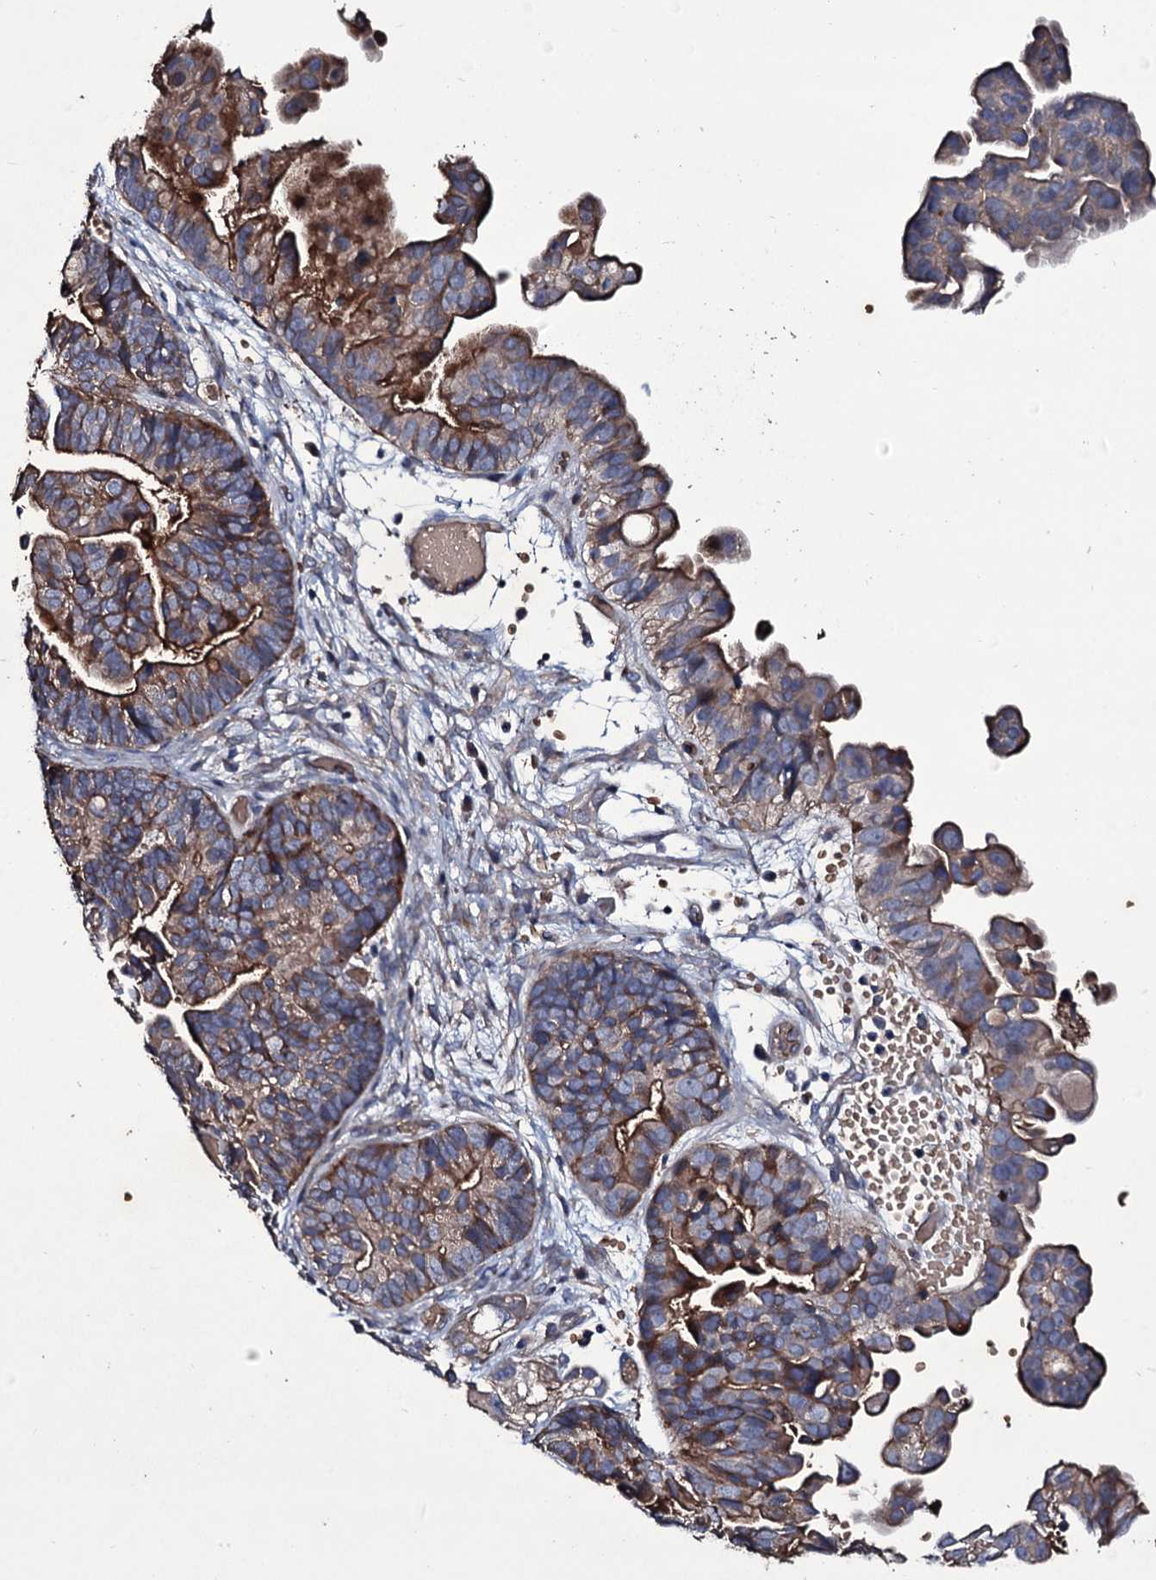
{"staining": {"intensity": "moderate", "quantity": "25%-75%", "location": "cytoplasmic/membranous"}, "tissue": "ovarian cancer", "cell_type": "Tumor cells", "image_type": "cancer", "snomed": [{"axis": "morphology", "description": "Cystadenocarcinoma, serous, NOS"}, {"axis": "topography", "description": "Ovary"}], "caption": "A histopathology image of serous cystadenocarcinoma (ovarian) stained for a protein reveals moderate cytoplasmic/membranous brown staining in tumor cells.", "gene": "ZSWIM8", "patient": {"sex": "female", "age": 56}}